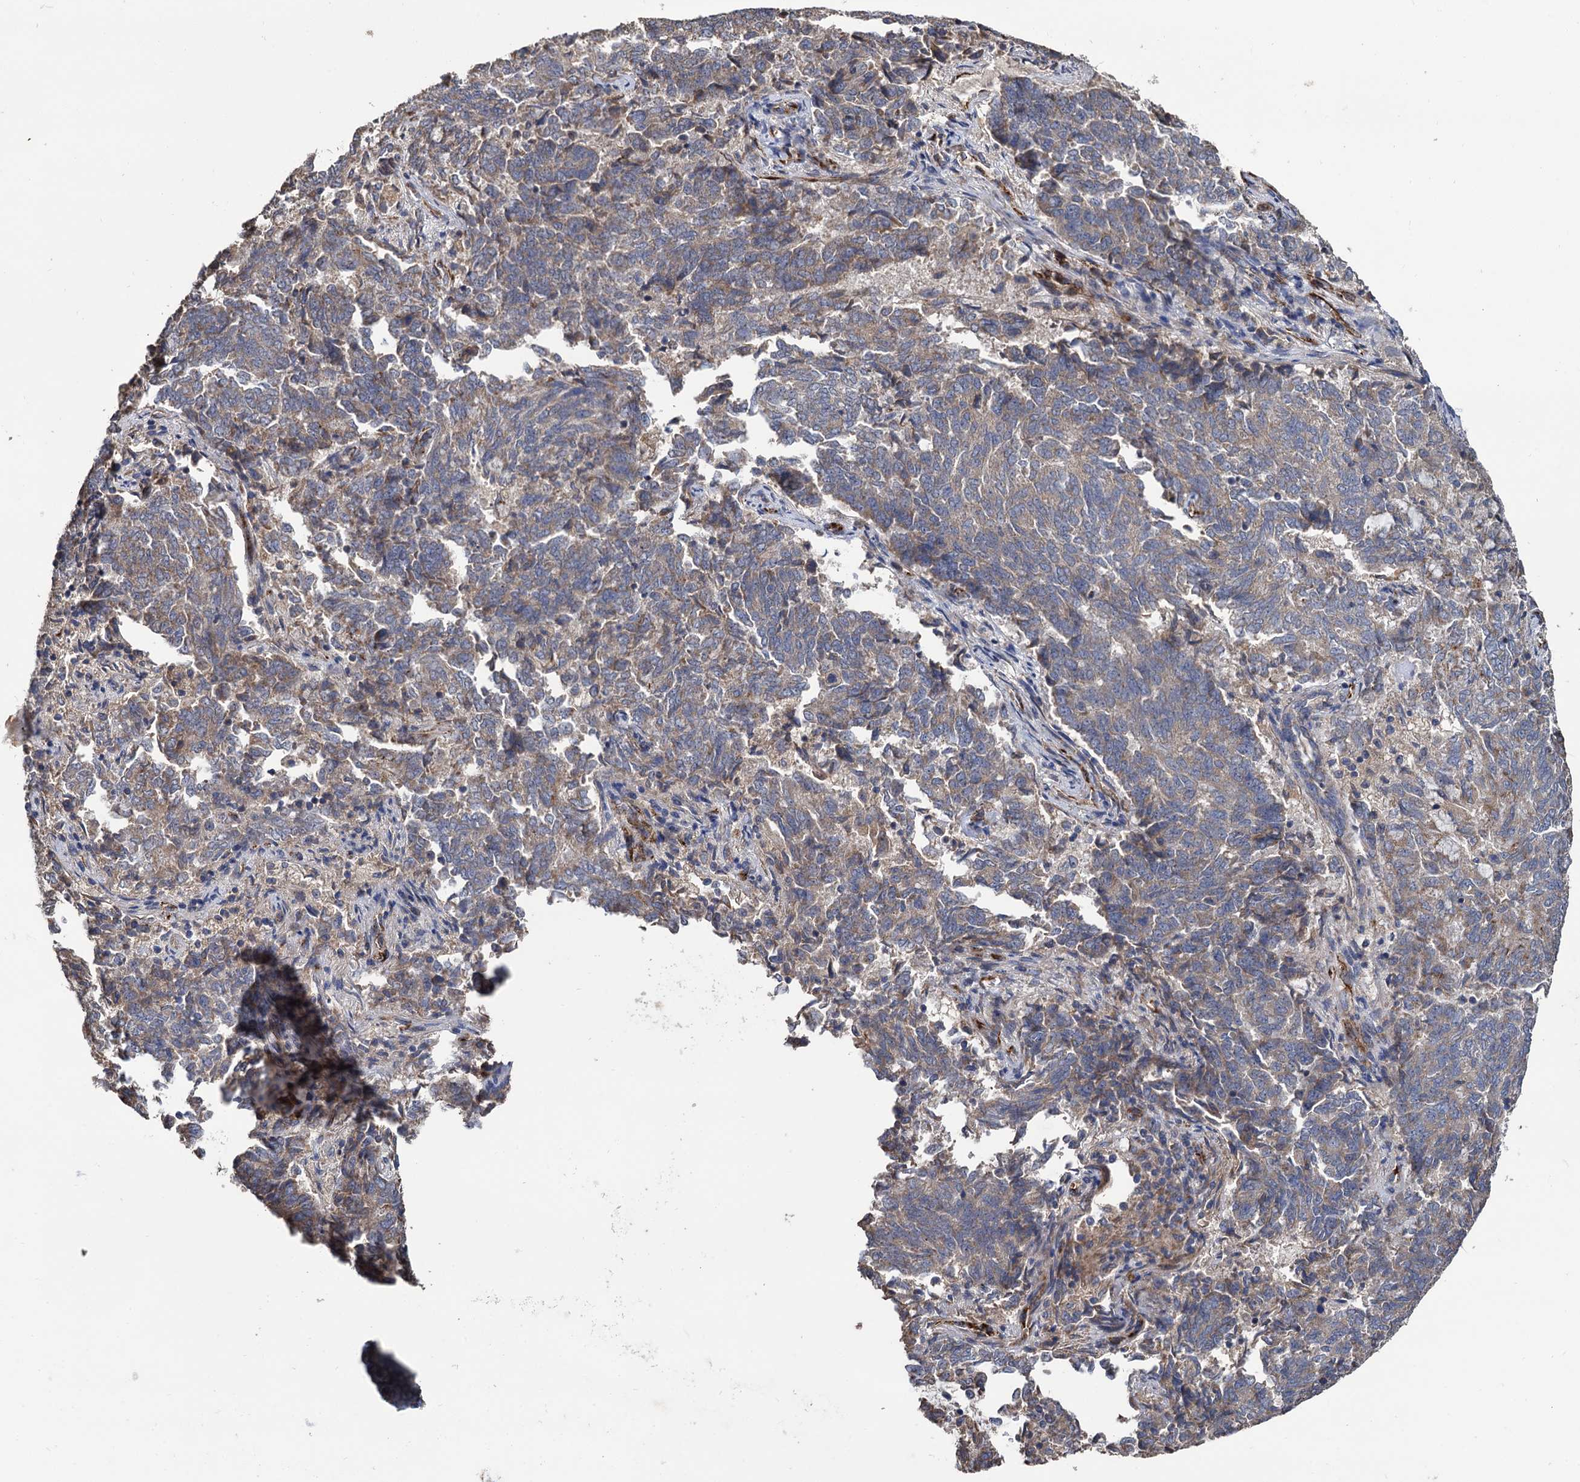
{"staining": {"intensity": "weak", "quantity": ">75%", "location": "cytoplasmic/membranous"}, "tissue": "endometrial cancer", "cell_type": "Tumor cells", "image_type": "cancer", "snomed": [{"axis": "morphology", "description": "Adenocarcinoma, NOS"}, {"axis": "topography", "description": "Endometrium"}], "caption": "Human endometrial cancer stained with a protein marker exhibits weak staining in tumor cells.", "gene": "RASSF1", "patient": {"sex": "female", "age": 80}}